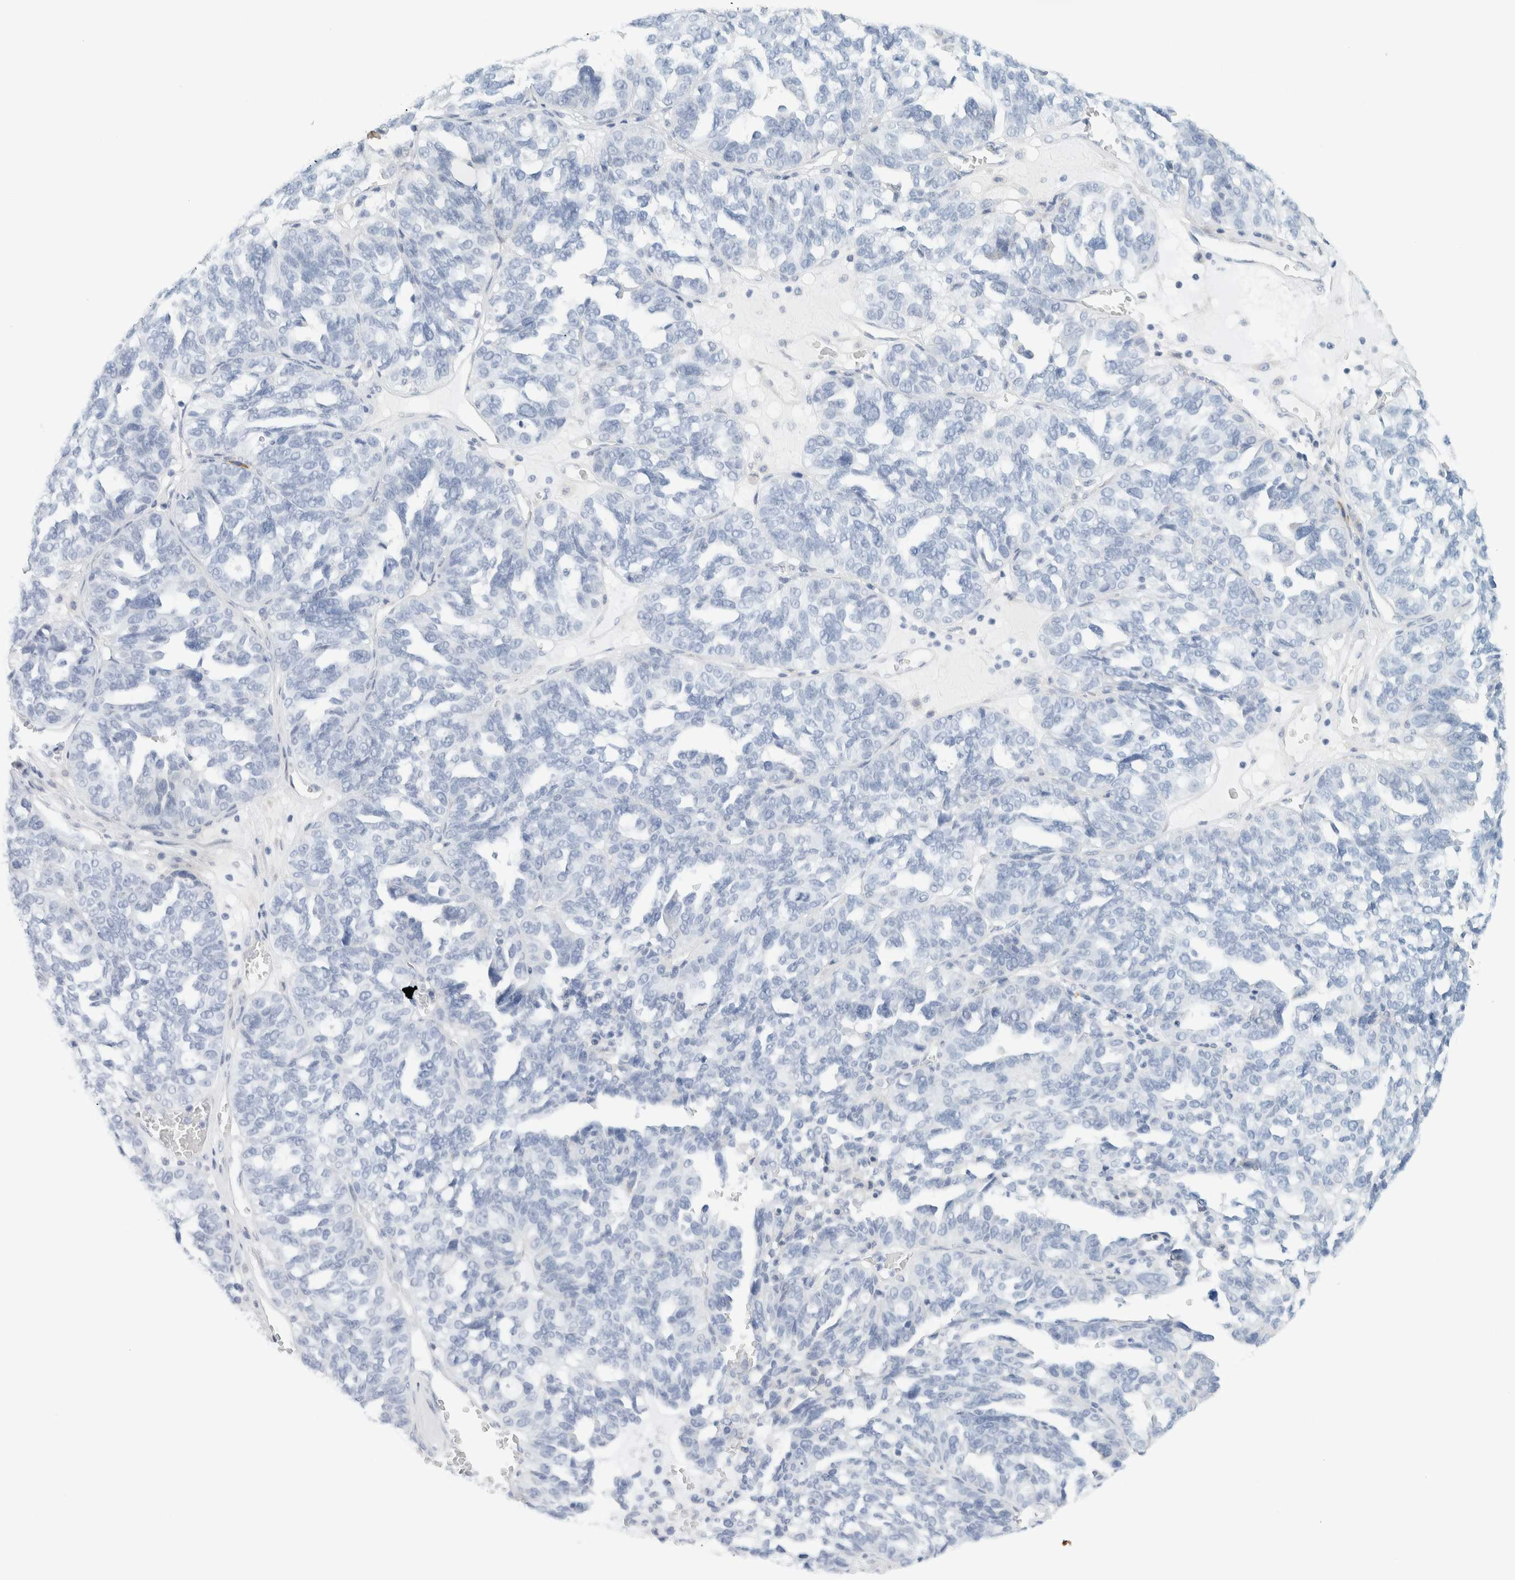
{"staining": {"intensity": "negative", "quantity": "none", "location": "none"}, "tissue": "ovarian cancer", "cell_type": "Tumor cells", "image_type": "cancer", "snomed": [{"axis": "morphology", "description": "Cystadenocarcinoma, serous, NOS"}, {"axis": "topography", "description": "Ovary"}], "caption": "High magnification brightfield microscopy of ovarian cancer stained with DAB (brown) and counterstained with hematoxylin (blue): tumor cells show no significant expression.", "gene": "ARHGAP27", "patient": {"sex": "female", "age": 59}}